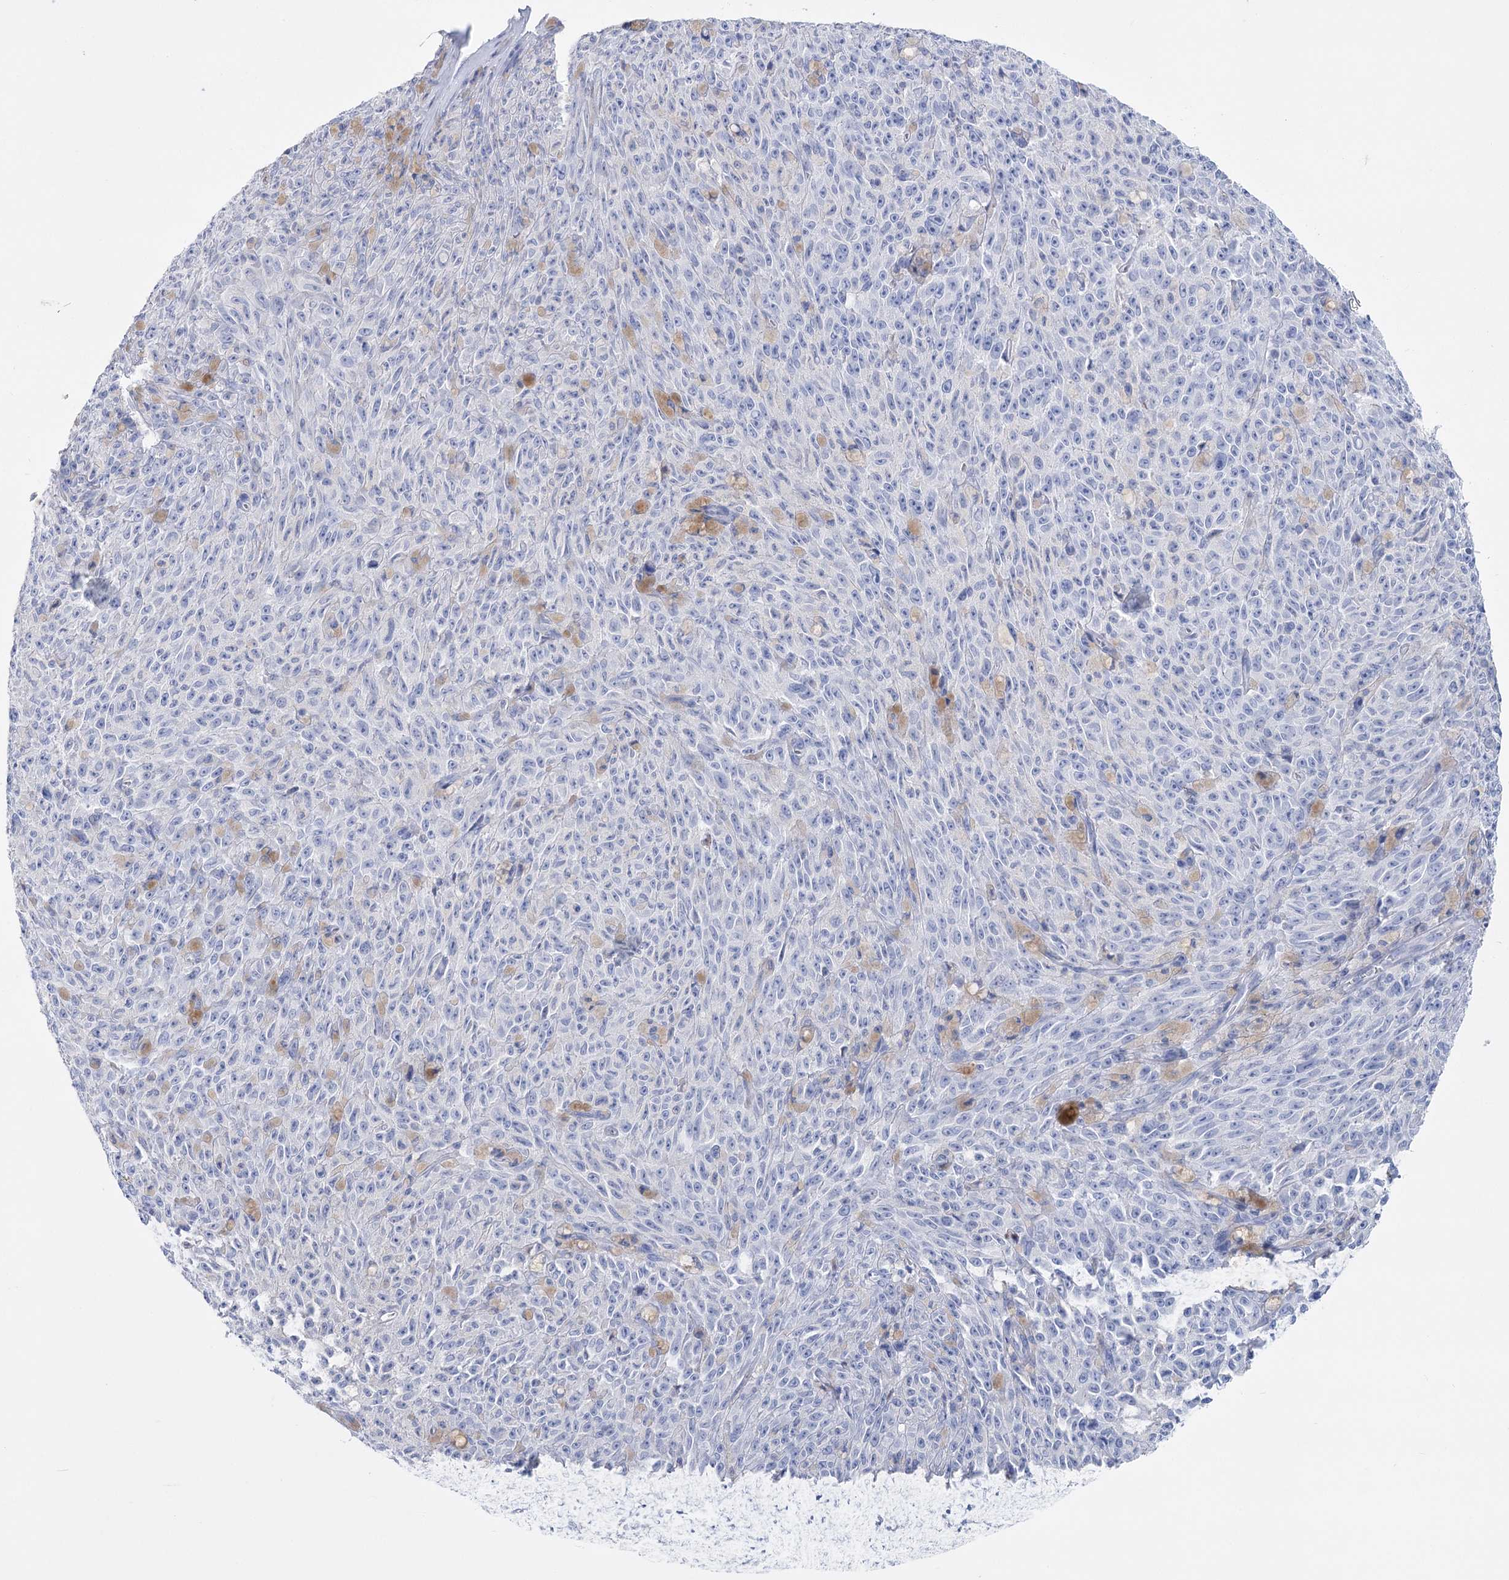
{"staining": {"intensity": "negative", "quantity": "none", "location": "none"}, "tissue": "melanoma", "cell_type": "Tumor cells", "image_type": "cancer", "snomed": [{"axis": "morphology", "description": "Malignant melanoma, NOS"}, {"axis": "topography", "description": "Skin"}], "caption": "Tumor cells are negative for brown protein staining in malignant melanoma.", "gene": "PCDHA1", "patient": {"sex": "female", "age": 82}}